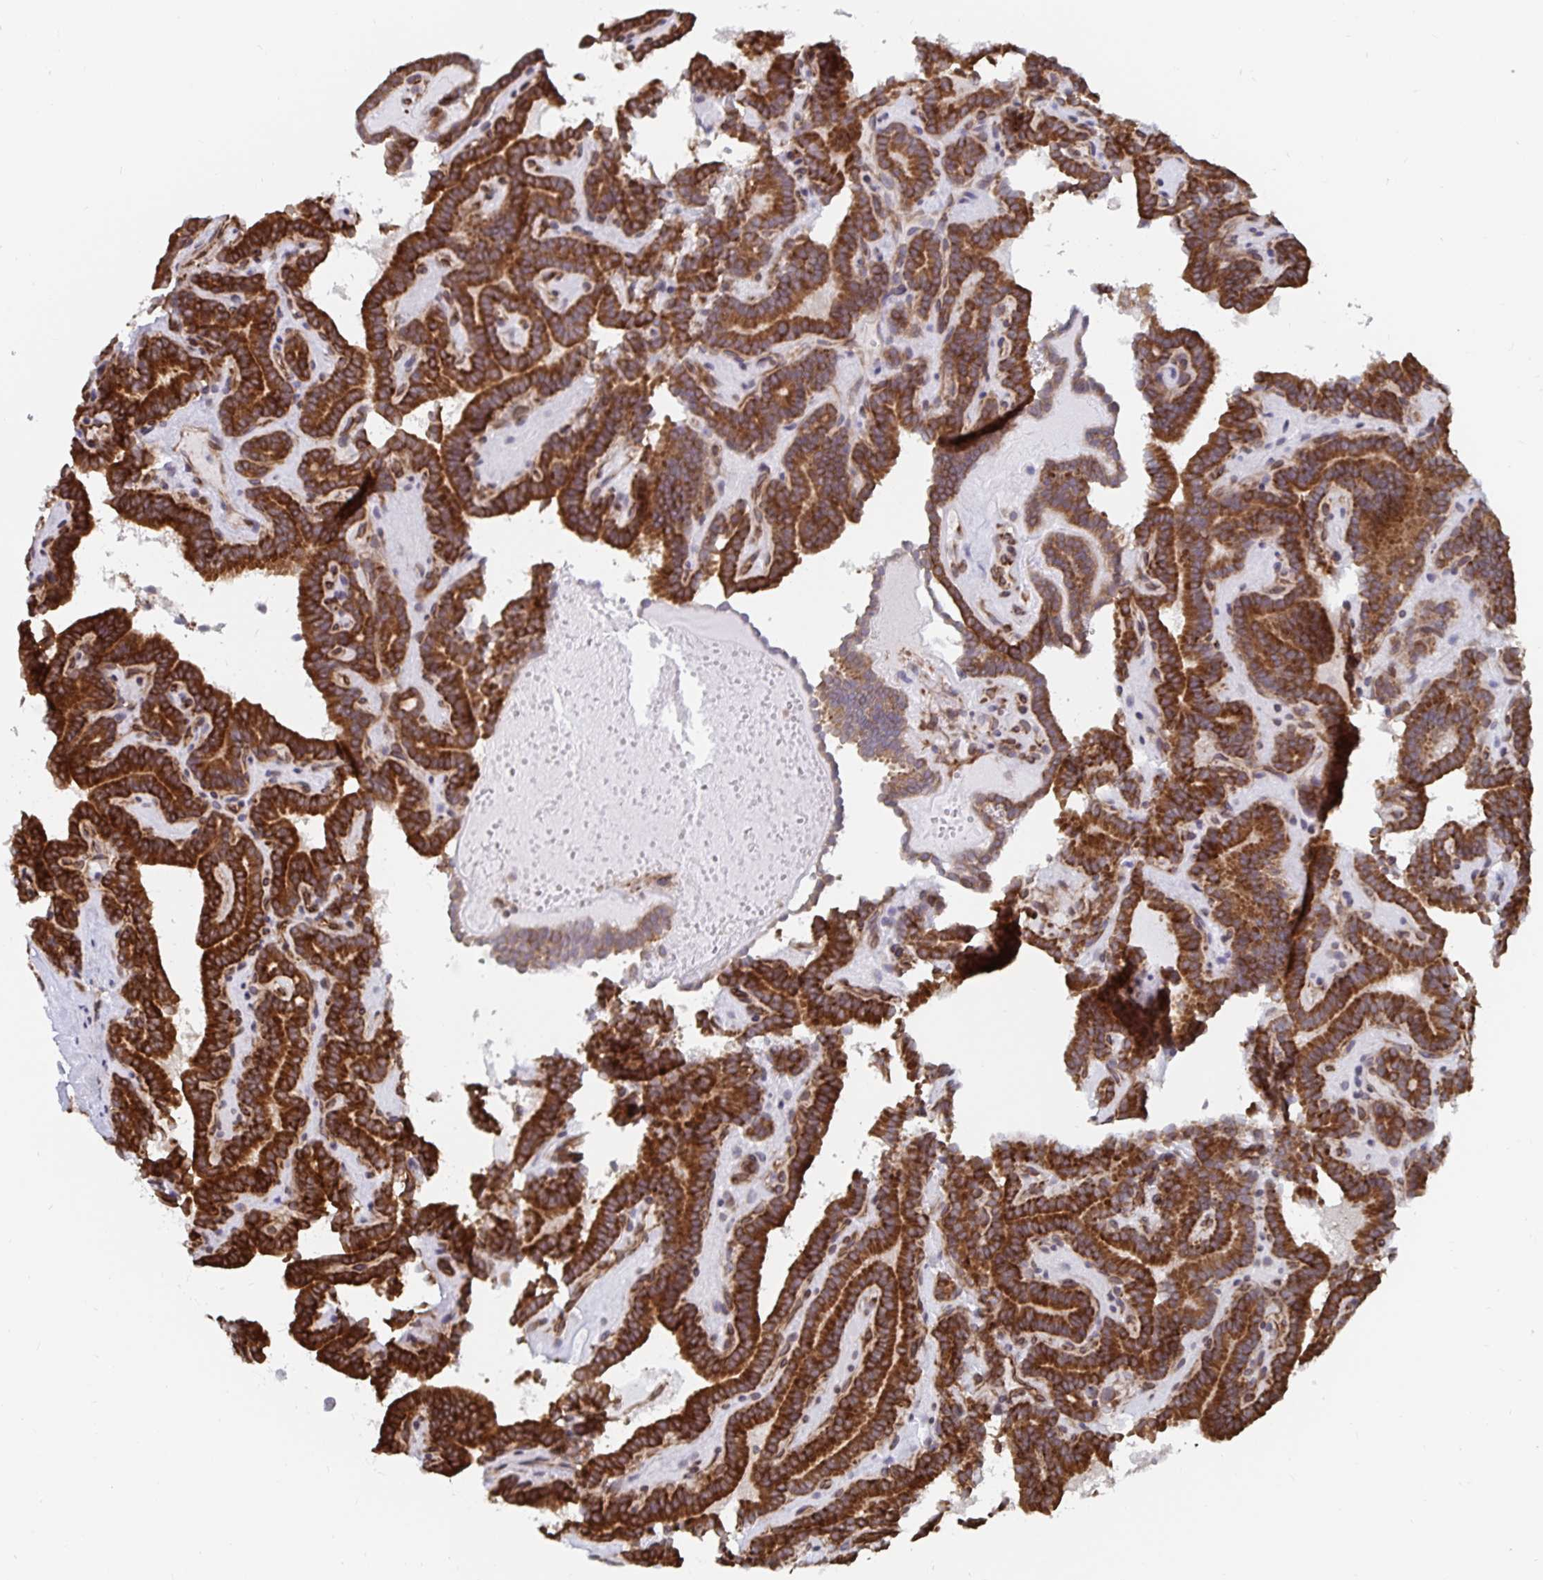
{"staining": {"intensity": "strong", "quantity": ">75%", "location": "cytoplasmic/membranous"}, "tissue": "thyroid cancer", "cell_type": "Tumor cells", "image_type": "cancer", "snomed": [{"axis": "morphology", "description": "Papillary adenocarcinoma, NOS"}, {"axis": "topography", "description": "Thyroid gland"}], "caption": "A high-resolution image shows IHC staining of thyroid papillary adenocarcinoma, which shows strong cytoplasmic/membranous expression in approximately >75% of tumor cells. (IHC, brightfield microscopy, high magnification).", "gene": "BCAP29", "patient": {"sex": "female", "age": 21}}